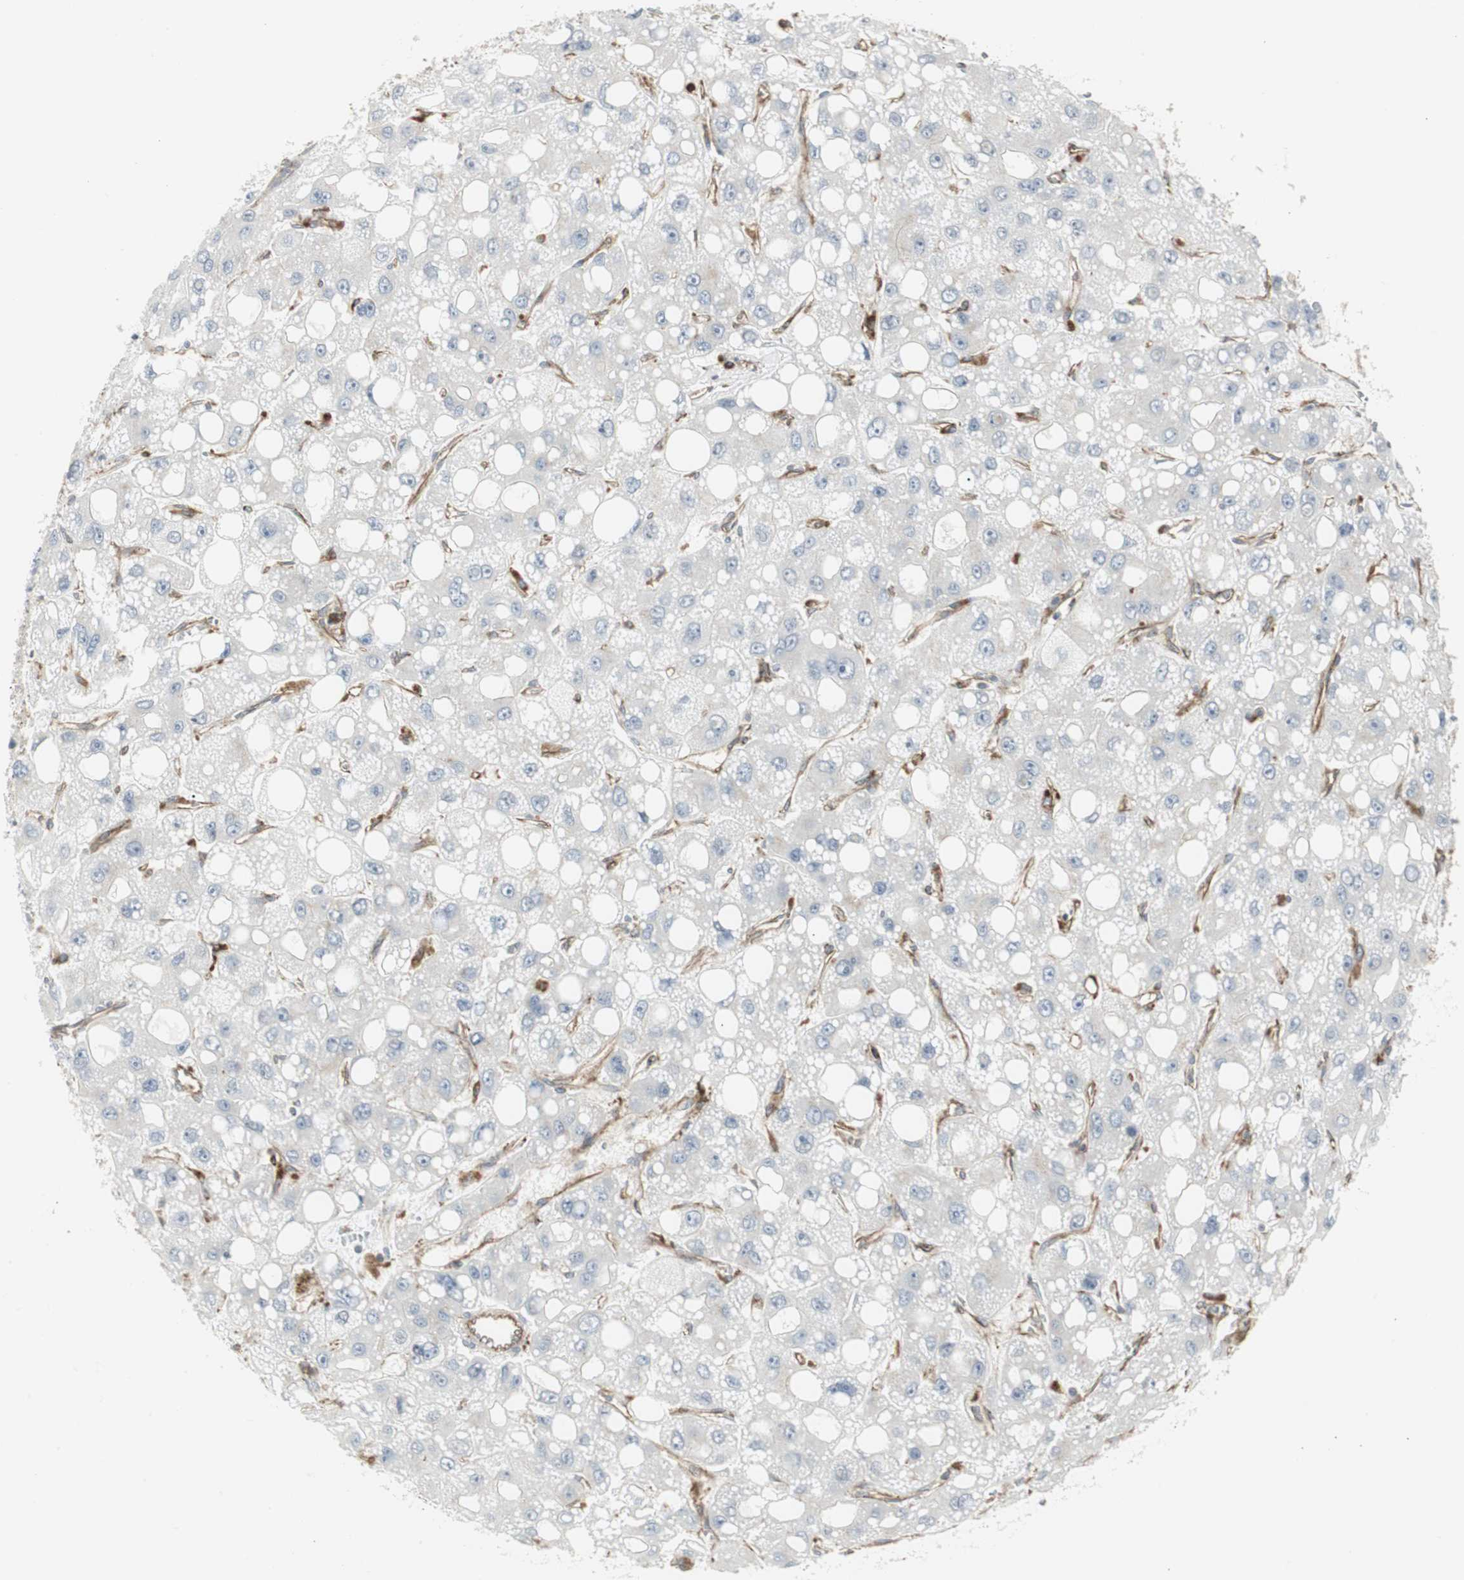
{"staining": {"intensity": "negative", "quantity": "none", "location": "none"}, "tissue": "liver cancer", "cell_type": "Tumor cells", "image_type": "cancer", "snomed": [{"axis": "morphology", "description": "Carcinoma, Hepatocellular, NOS"}, {"axis": "topography", "description": "Liver"}], "caption": "A photomicrograph of liver hepatocellular carcinoma stained for a protein demonstrates no brown staining in tumor cells.", "gene": "ATP6V1B2", "patient": {"sex": "male", "age": 55}}